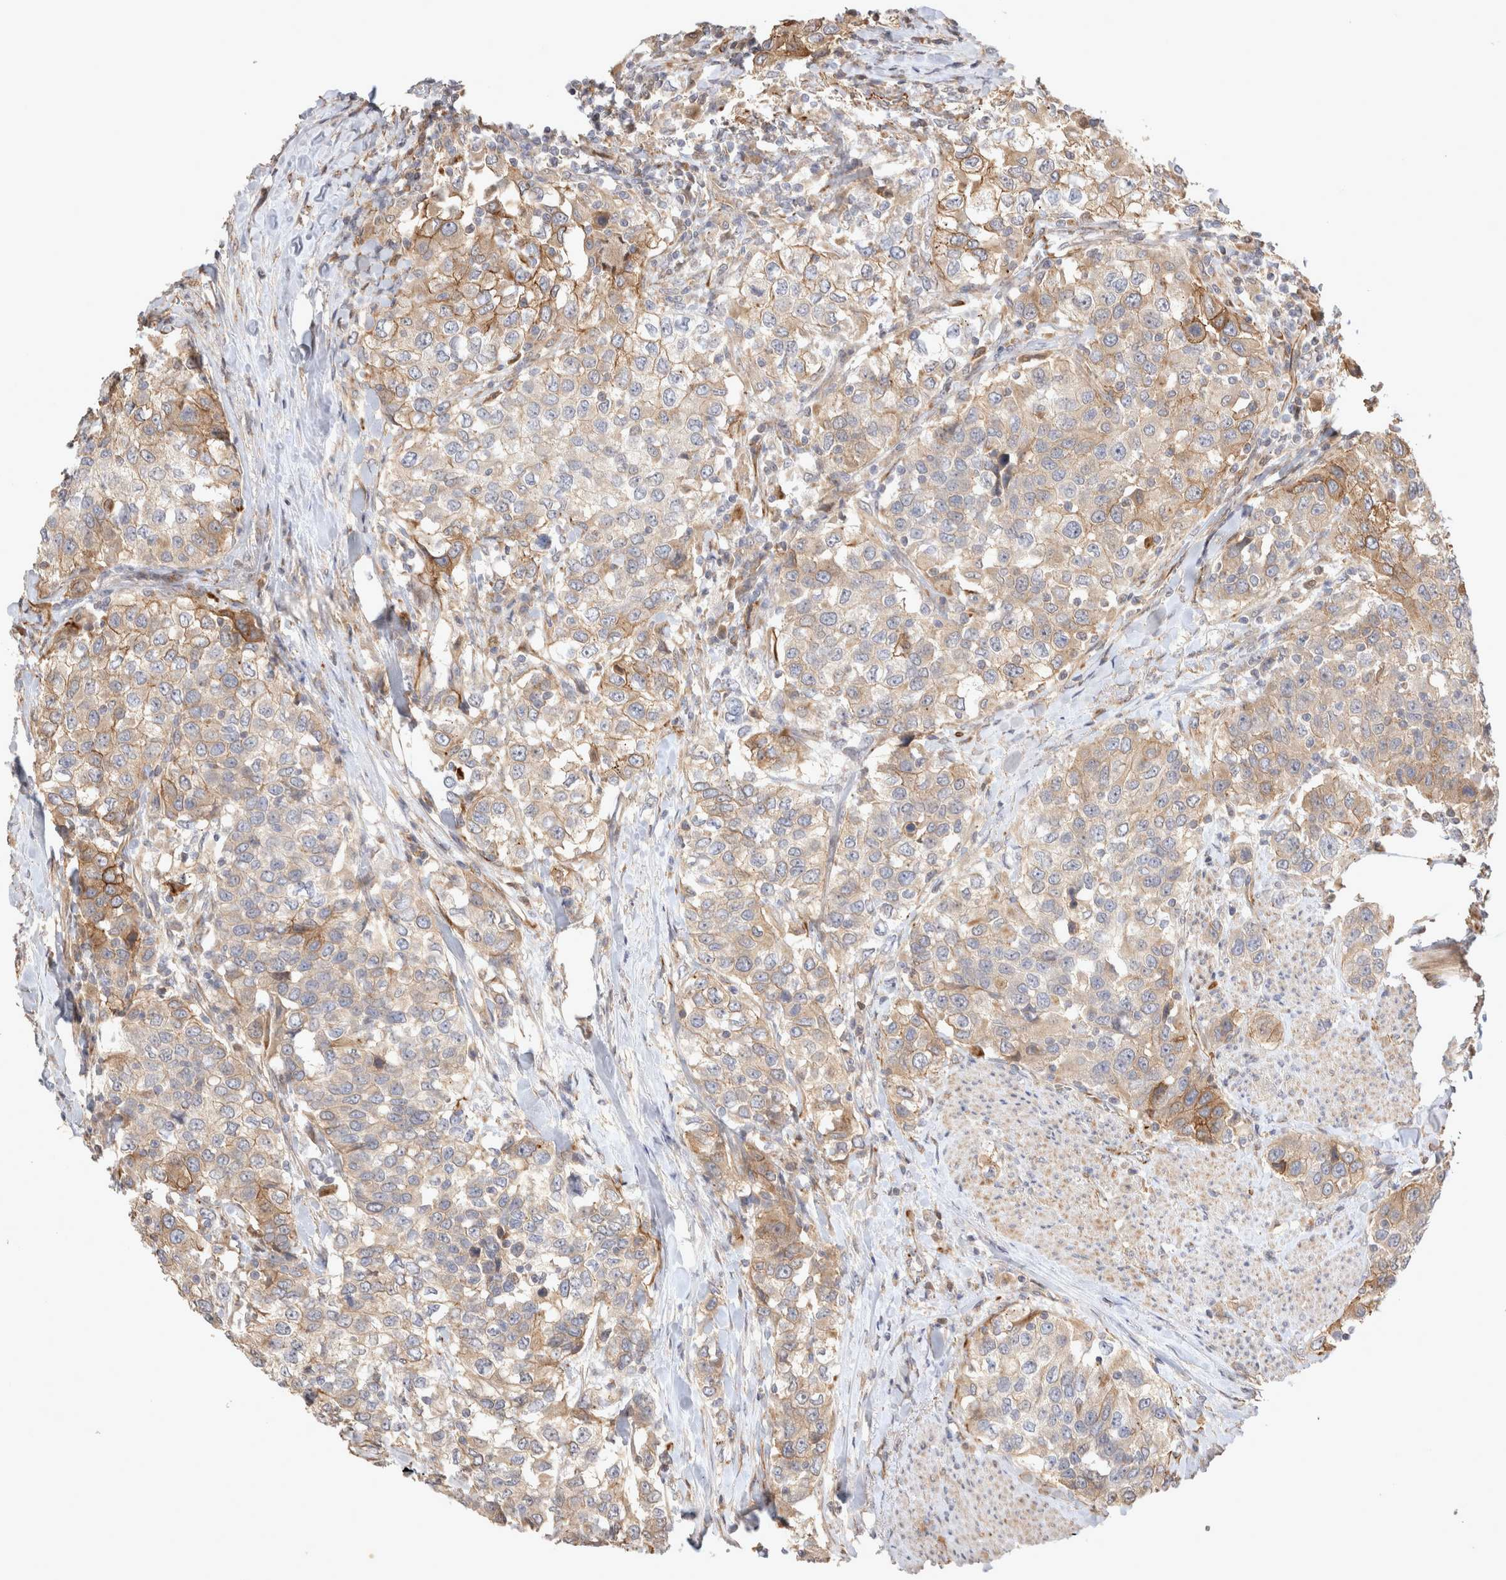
{"staining": {"intensity": "moderate", "quantity": "<25%", "location": "cytoplasmic/membranous"}, "tissue": "urothelial cancer", "cell_type": "Tumor cells", "image_type": "cancer", "snomed": [{"axis": "morphology", "description": "Urothelial carcinoma, High grade"}, {"axis": "topography", "description": "Urinary bladder"}], "caption": "Immunohistochemistry histopathology image of human urothelial cancer stained for a protein (brown), which reveals low levels of moderate cytoplasmic/membranous expression in about <25% of tumor cells.", "gene": "NMU", "patient": {"sex": "female", "age": 80}}